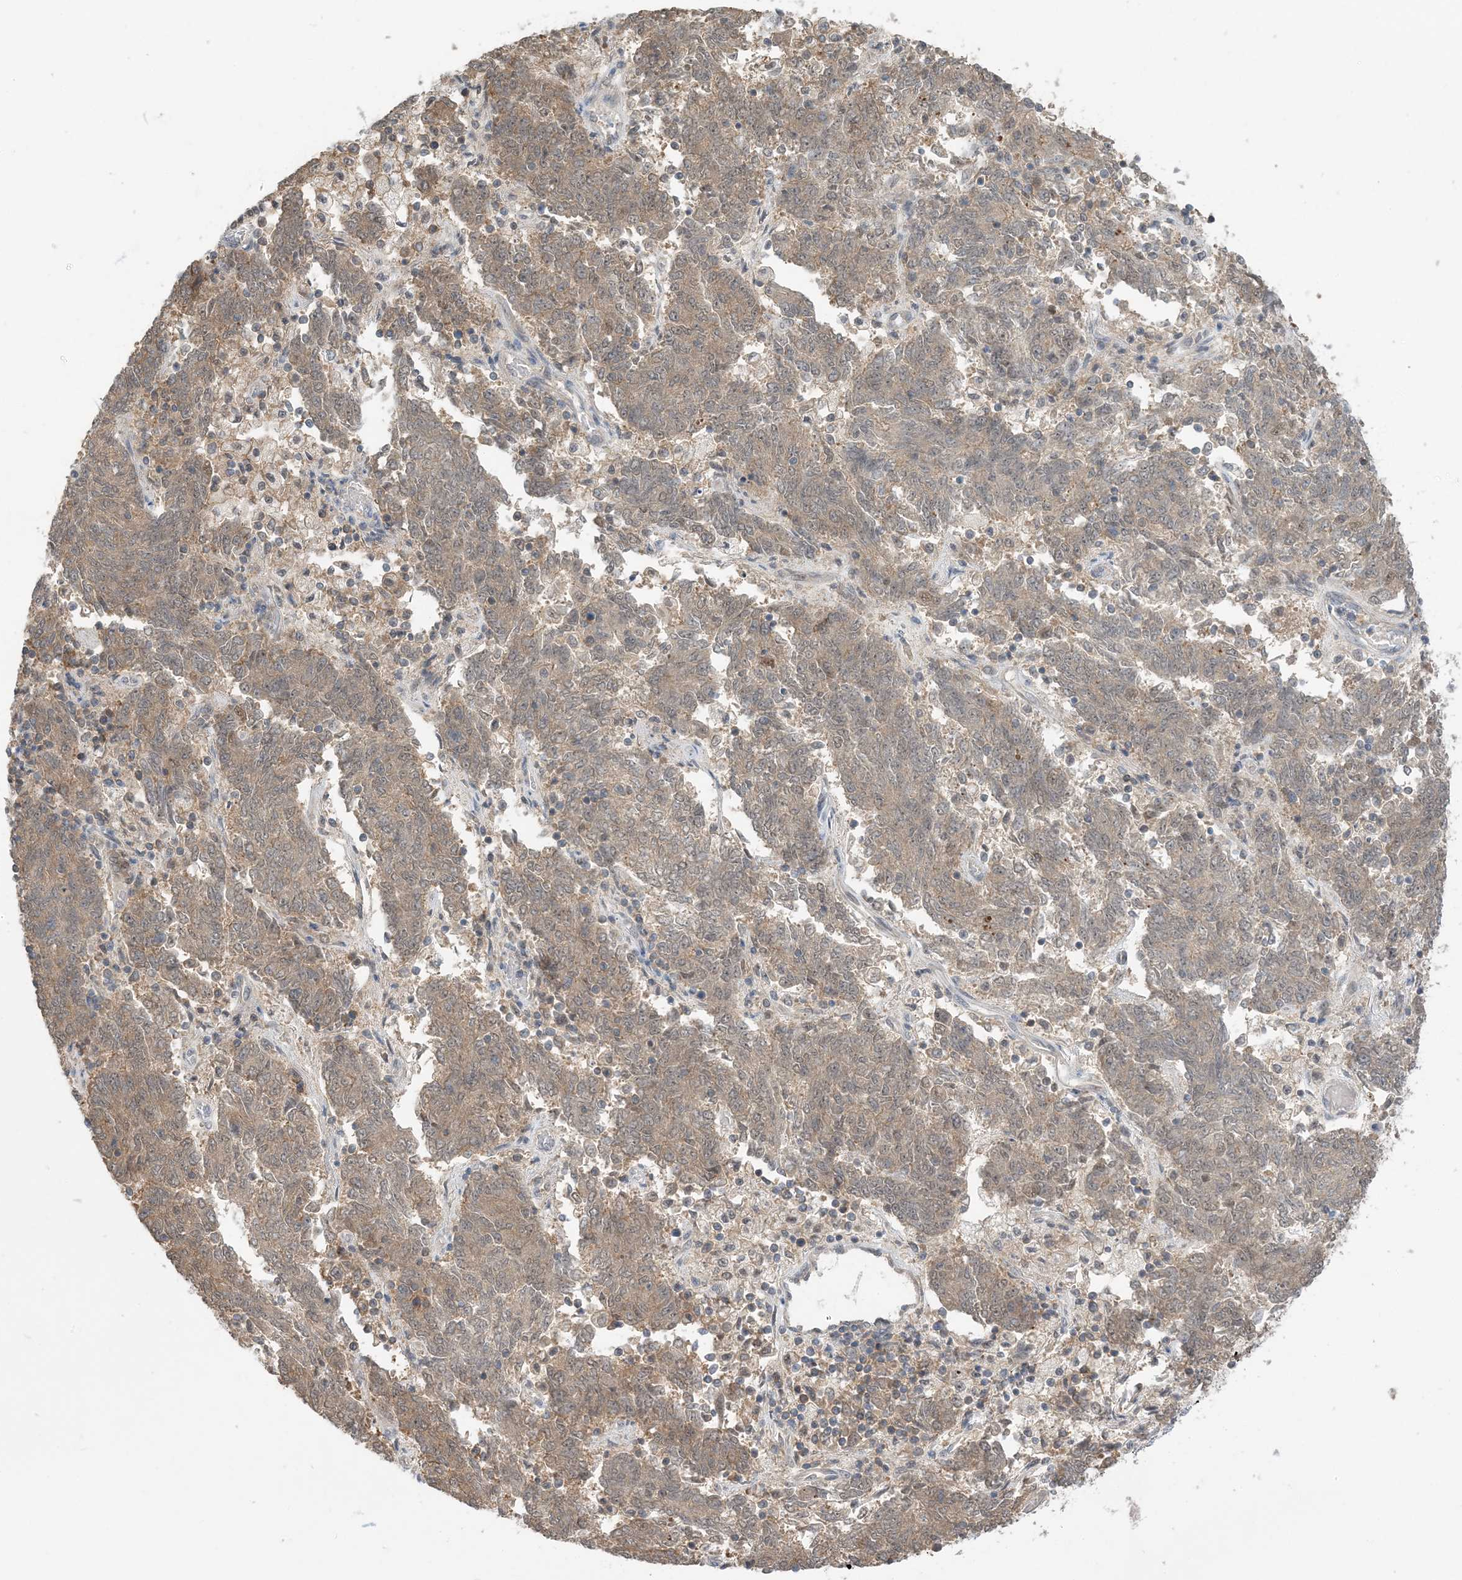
{"staining": {"intensity": "moderate", "quantity": ">75%", "location": "cytoplasmic/membranous"}, "tissue": "endometrial cancer", "cell_type": "Tumor cells", "image_type": "cancer", "snomed": [{"axis": "morphology", "description": "Adenocarcinoma, NOS"}, {"axis": "topography", "description": "Endometrium"}], "caption": "Moderate cytoplasmic/membranous expression is identified in approximately >75% of tumor cells in endometrial adenocarcinoma.", "gene": "WDR26", "patient": {"sex": "female", "age": 80}}